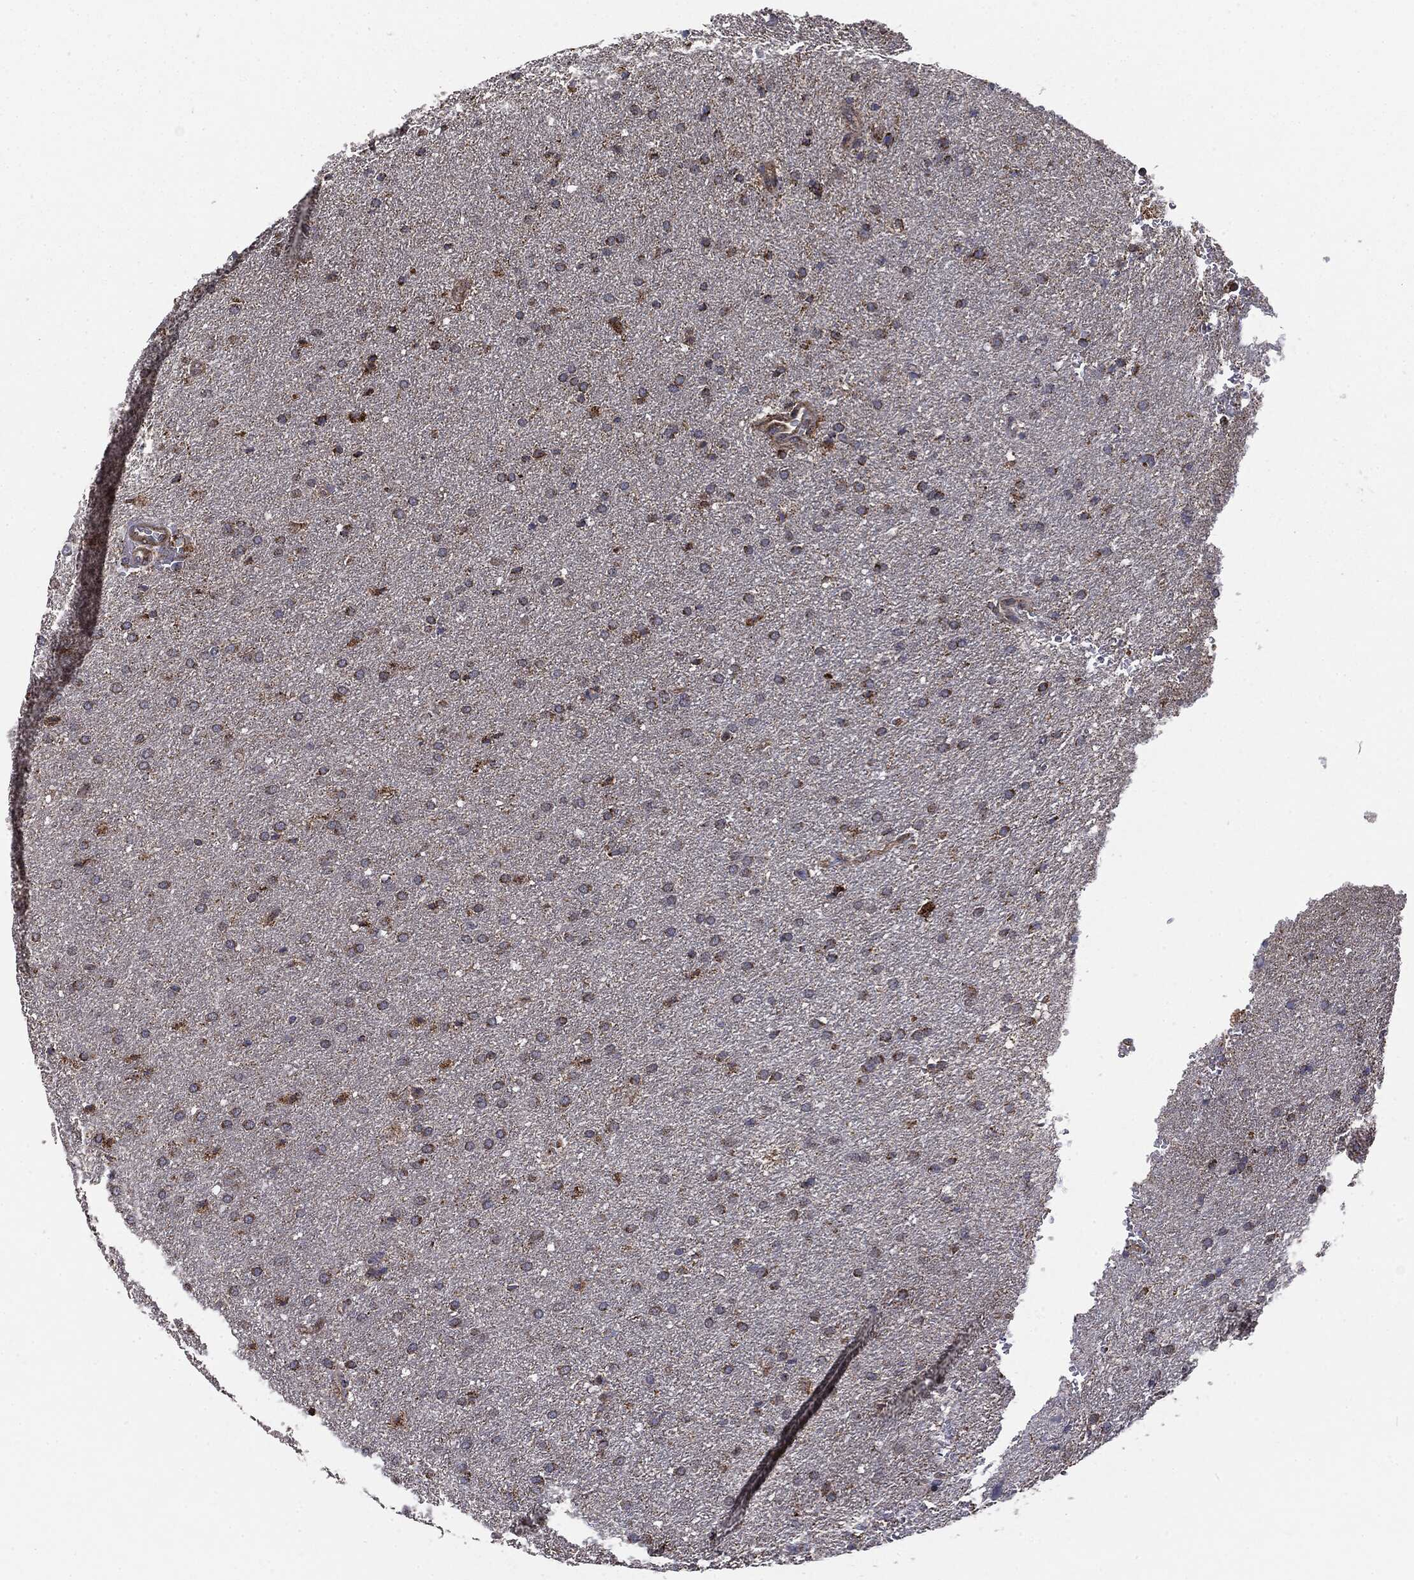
{"staining": {"intensity": "moderate", "quantity": "25%-75%", "location": "cytoplasmic/membranous"}, "tissue": "glioma", "cell_type": "Tumor cells", "image_type": "cancer", "snomed": [{"axis": "morphology", "description": "Glioma, malignant, Low grade"}, {"axis": "topography", "description": "Brain"}], "caption": "Immunohistochemical staining of human low-grade glioma (malignant) displays medium levels of moderate cytoplasmic/membranous protein staining in approximately 25%-75% of tumor cells.", "gene": "MTOR", "patient": {"sex": "female", "age": 37}}